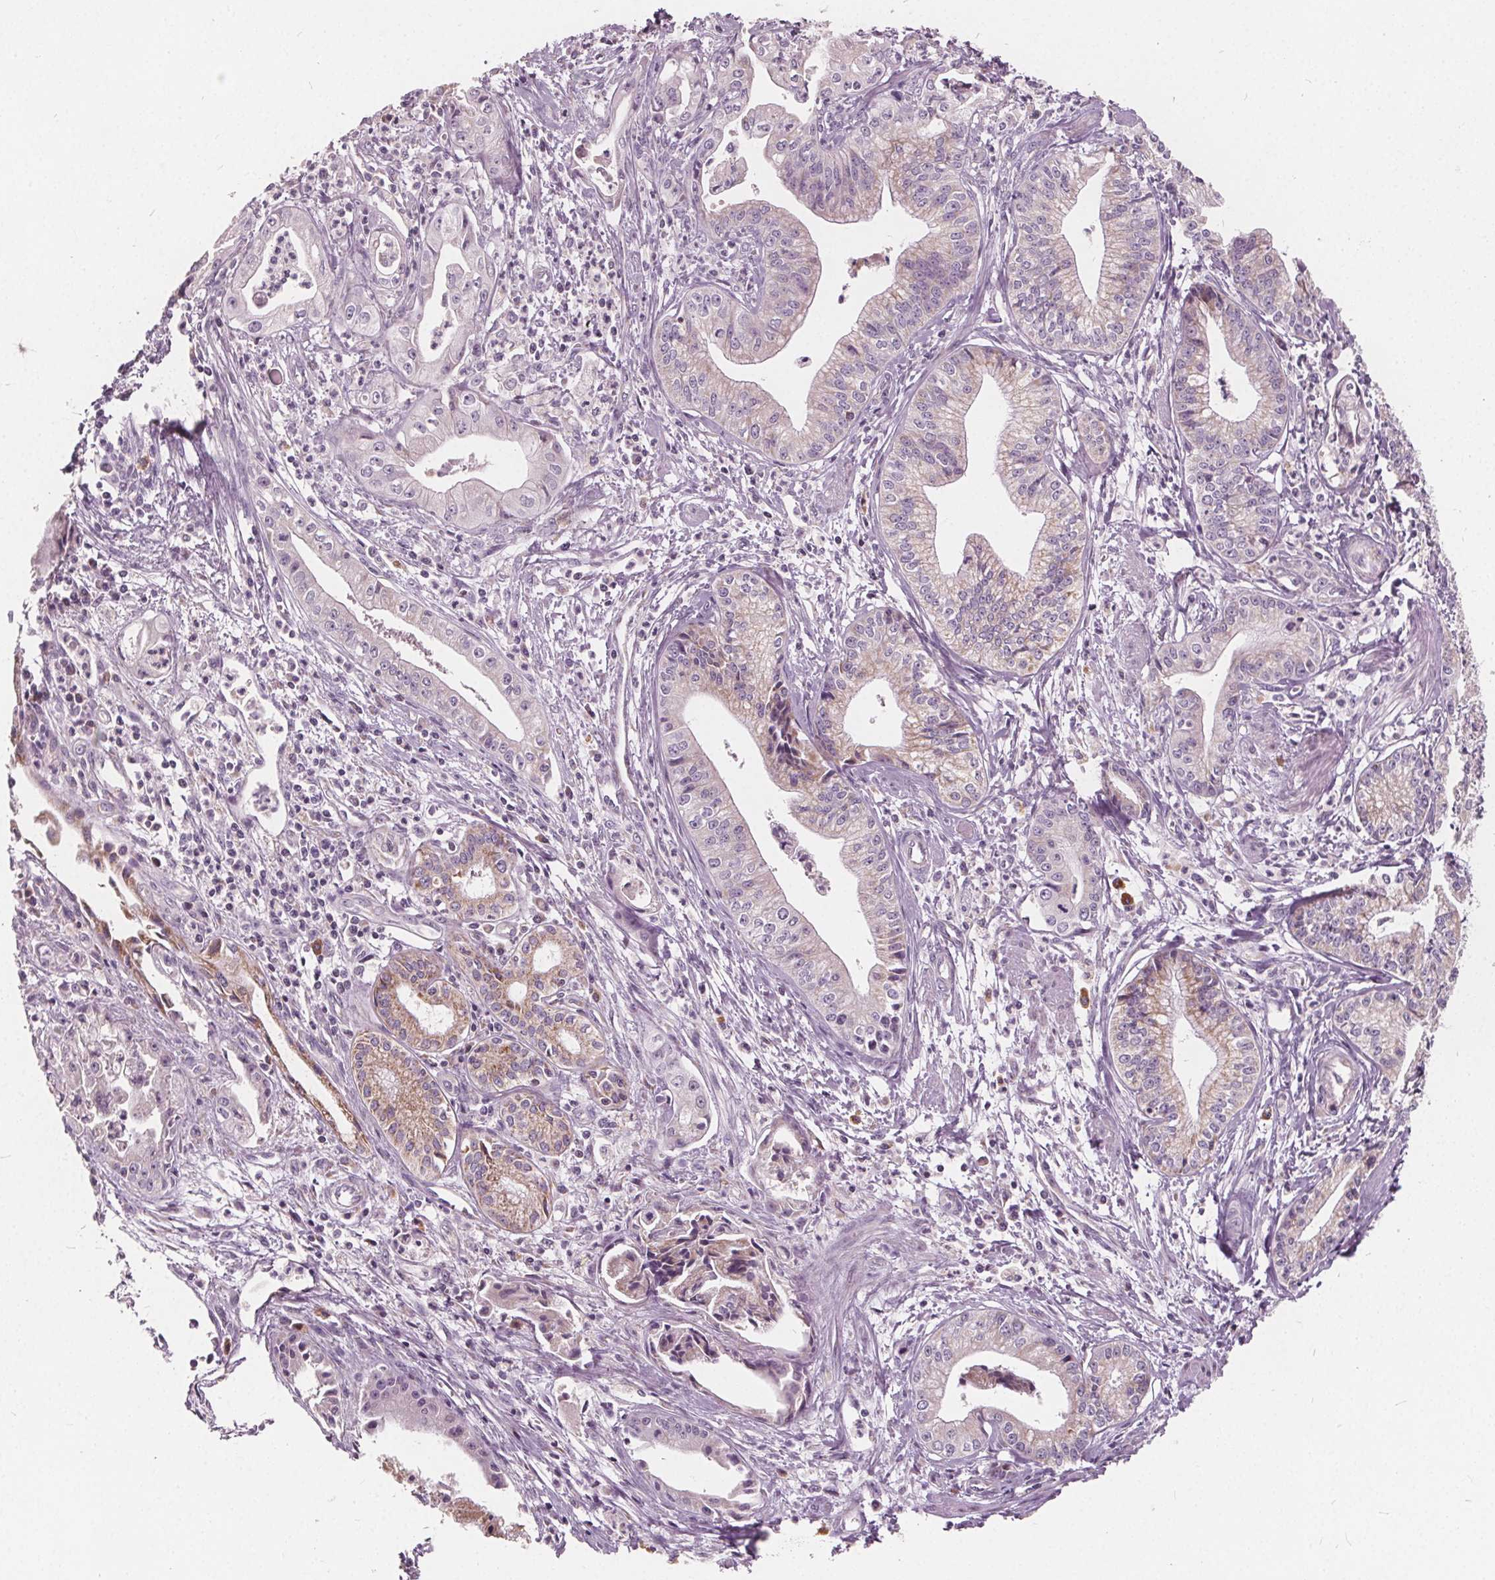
{"staining": {"intensity": "weak", "quantity": "<25%", "location": "cytoplasmic/membranous"}, "tissue": "pancreatic cancer", "cell_type": "Tumor cells", "image_type": "cancer", "snomed": [{"axis": "morphology", "description": "Adenocarcinoma, NOS"}, {"axis": "topography", "description": "Pancreas"}], "caption": "This is an immunohistochemistry (IHC) micrograph of human pancreatic adenocarcinoma. There is no expression in tumor cells.", "gene": "ECI2", "patient": {"sex": "female", "age": 65}}